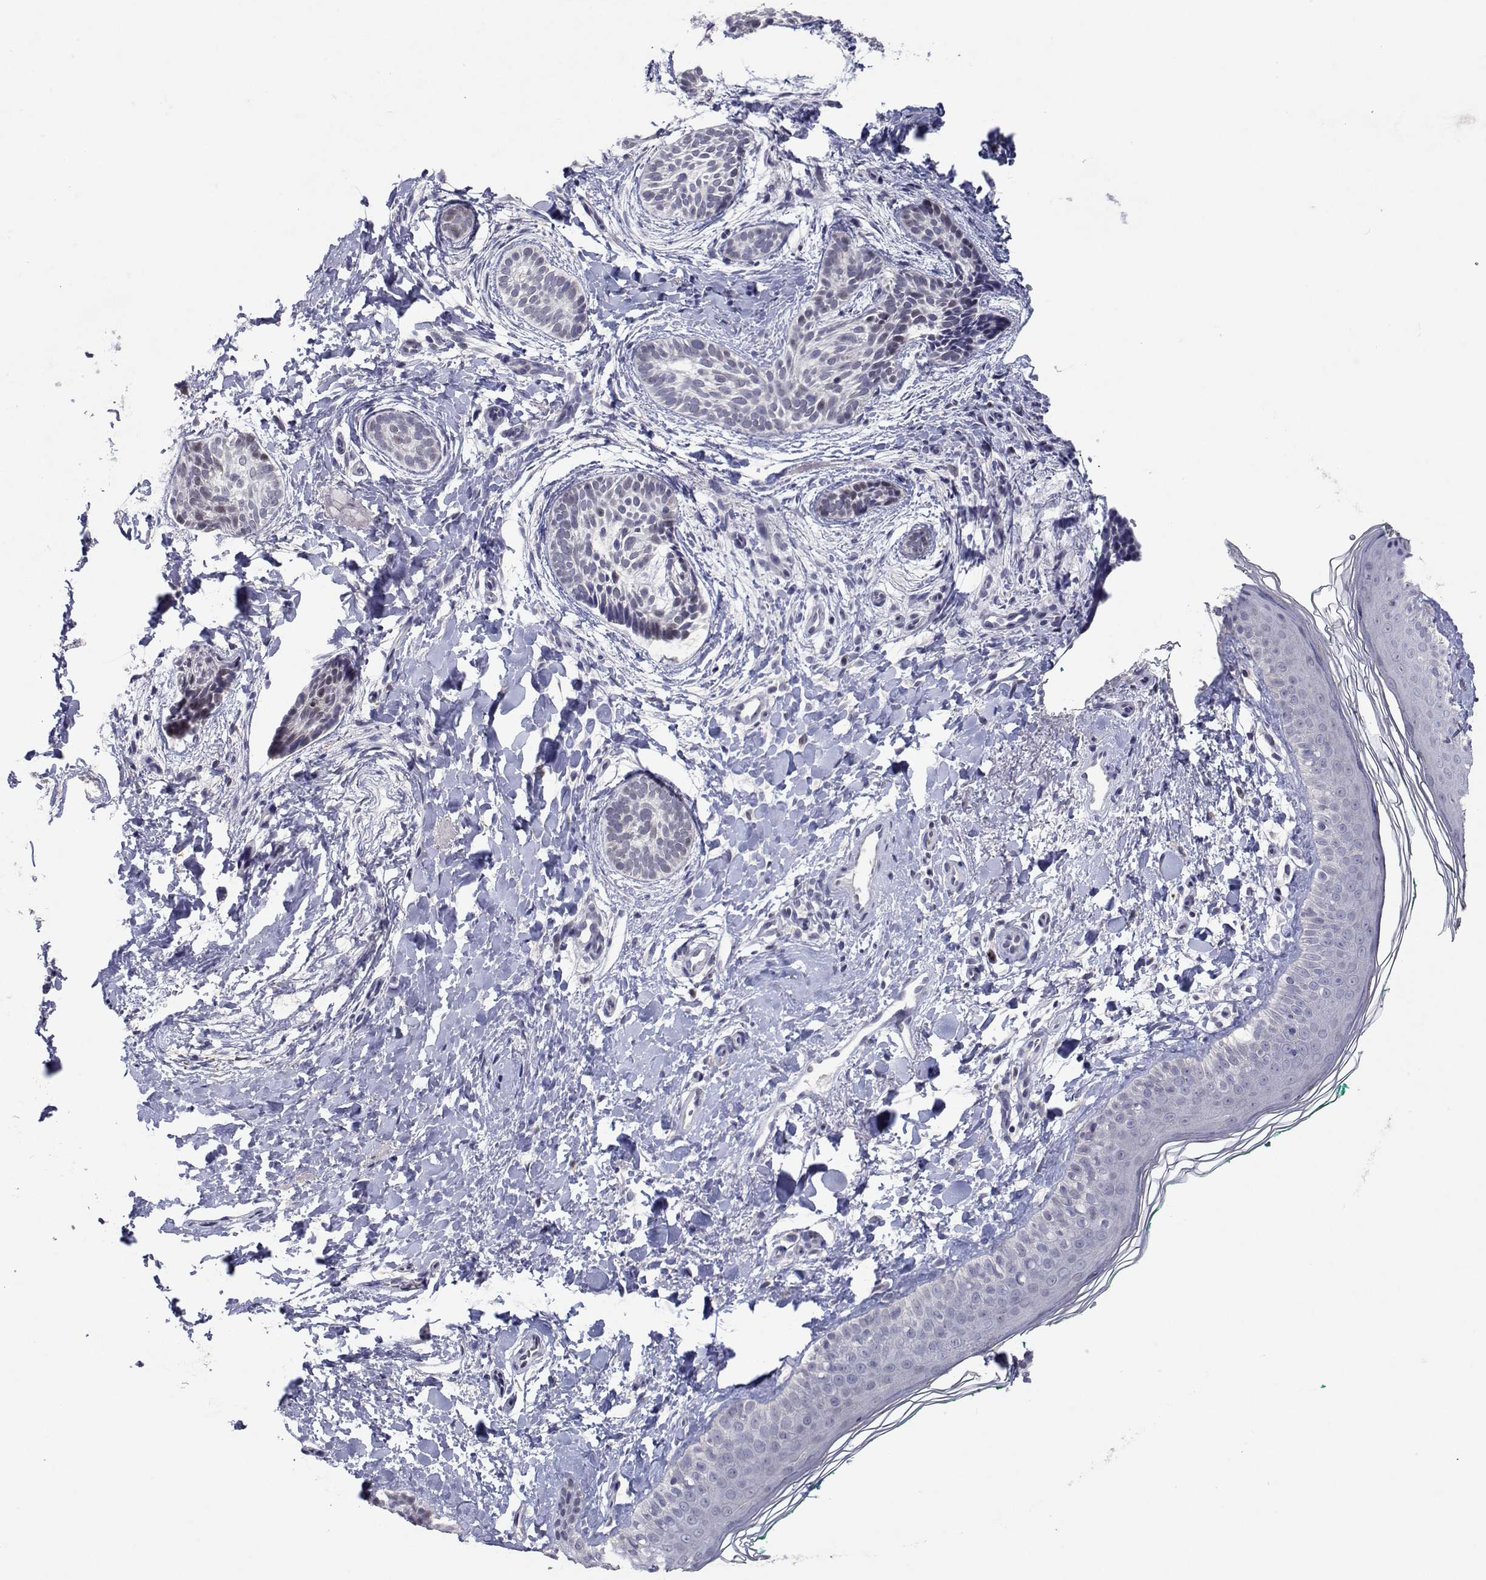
{"staining": {"intensity": "weak", "quantity": "<25%", "location": "nuclear"}, "tissue": "skin cancer", "cell_type": "Tumor cells", "image_type": "cancer", "snomed": [{"axis": "morphology", "description": "Basal cell carcinoma"}, {"axis": "topography", "description": "Skin"}], "caption": "Immunohistochemistry (IHC) image of basal cell carcinoma (skin) stained for a protein (brown), which displays no positivity in tumor cells.", "gene": "RBPJL", "patient": {"sex": "male", "age": 63}}